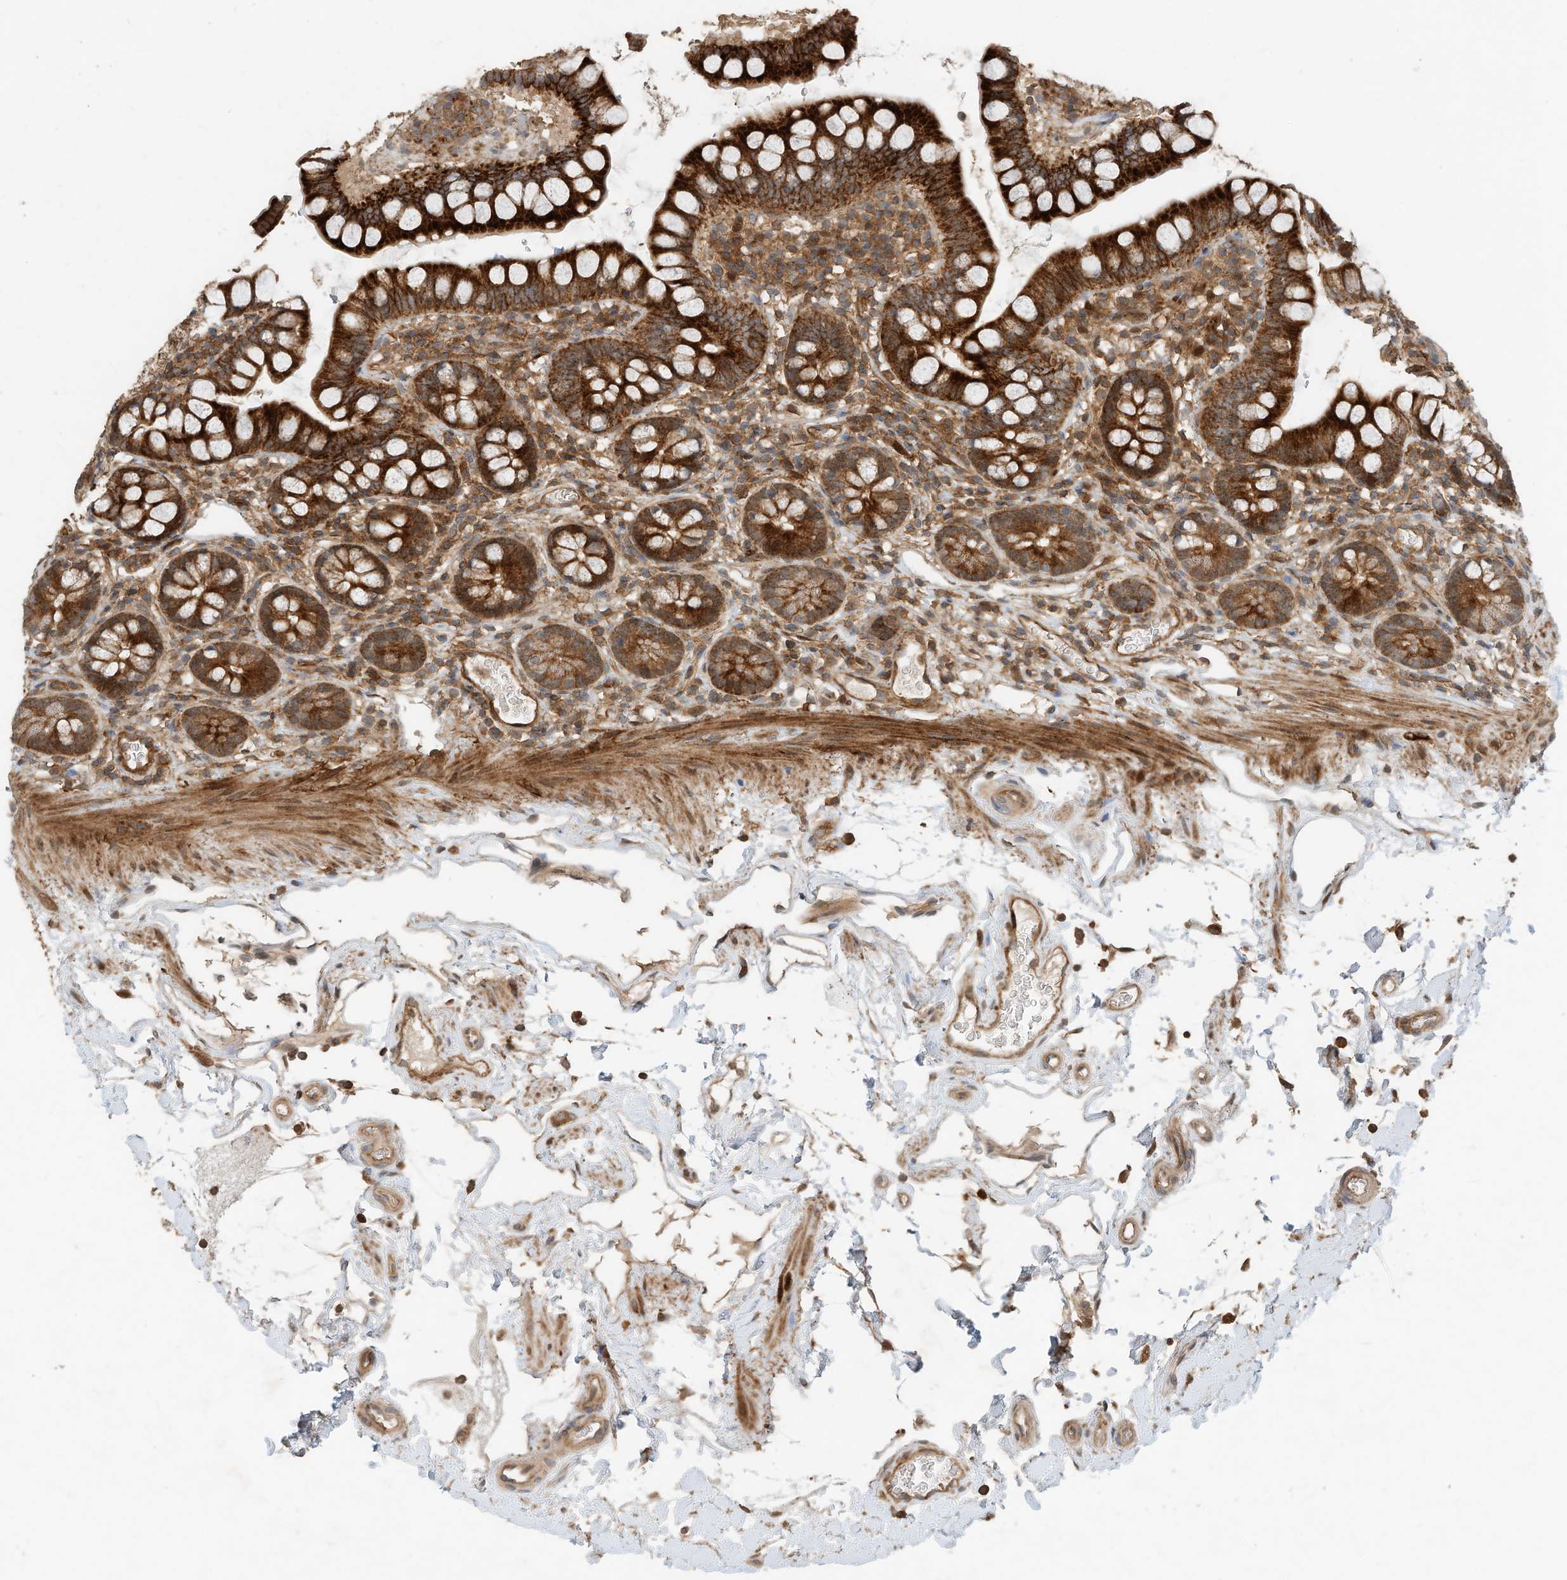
{"staining": {"intensity": "strong", "quantity": ">75%", "location": "cytoplasmic/membranous"}, "tissue": "small intestine", "cell_type": "Glandular cells", "image_type": "normal", "snomed": [{"axis": "morphology", "description": "Normal tissue, NOS"}, {"axis": "topography", "description": "Small intestine"}], "caption": "Normal small intestine exhibits strong cytoplasmic/membranous positivity in about >75% of glandular cells.", "gene": "CPAMD8", "patient": {"sex": "female", "age": 84}}